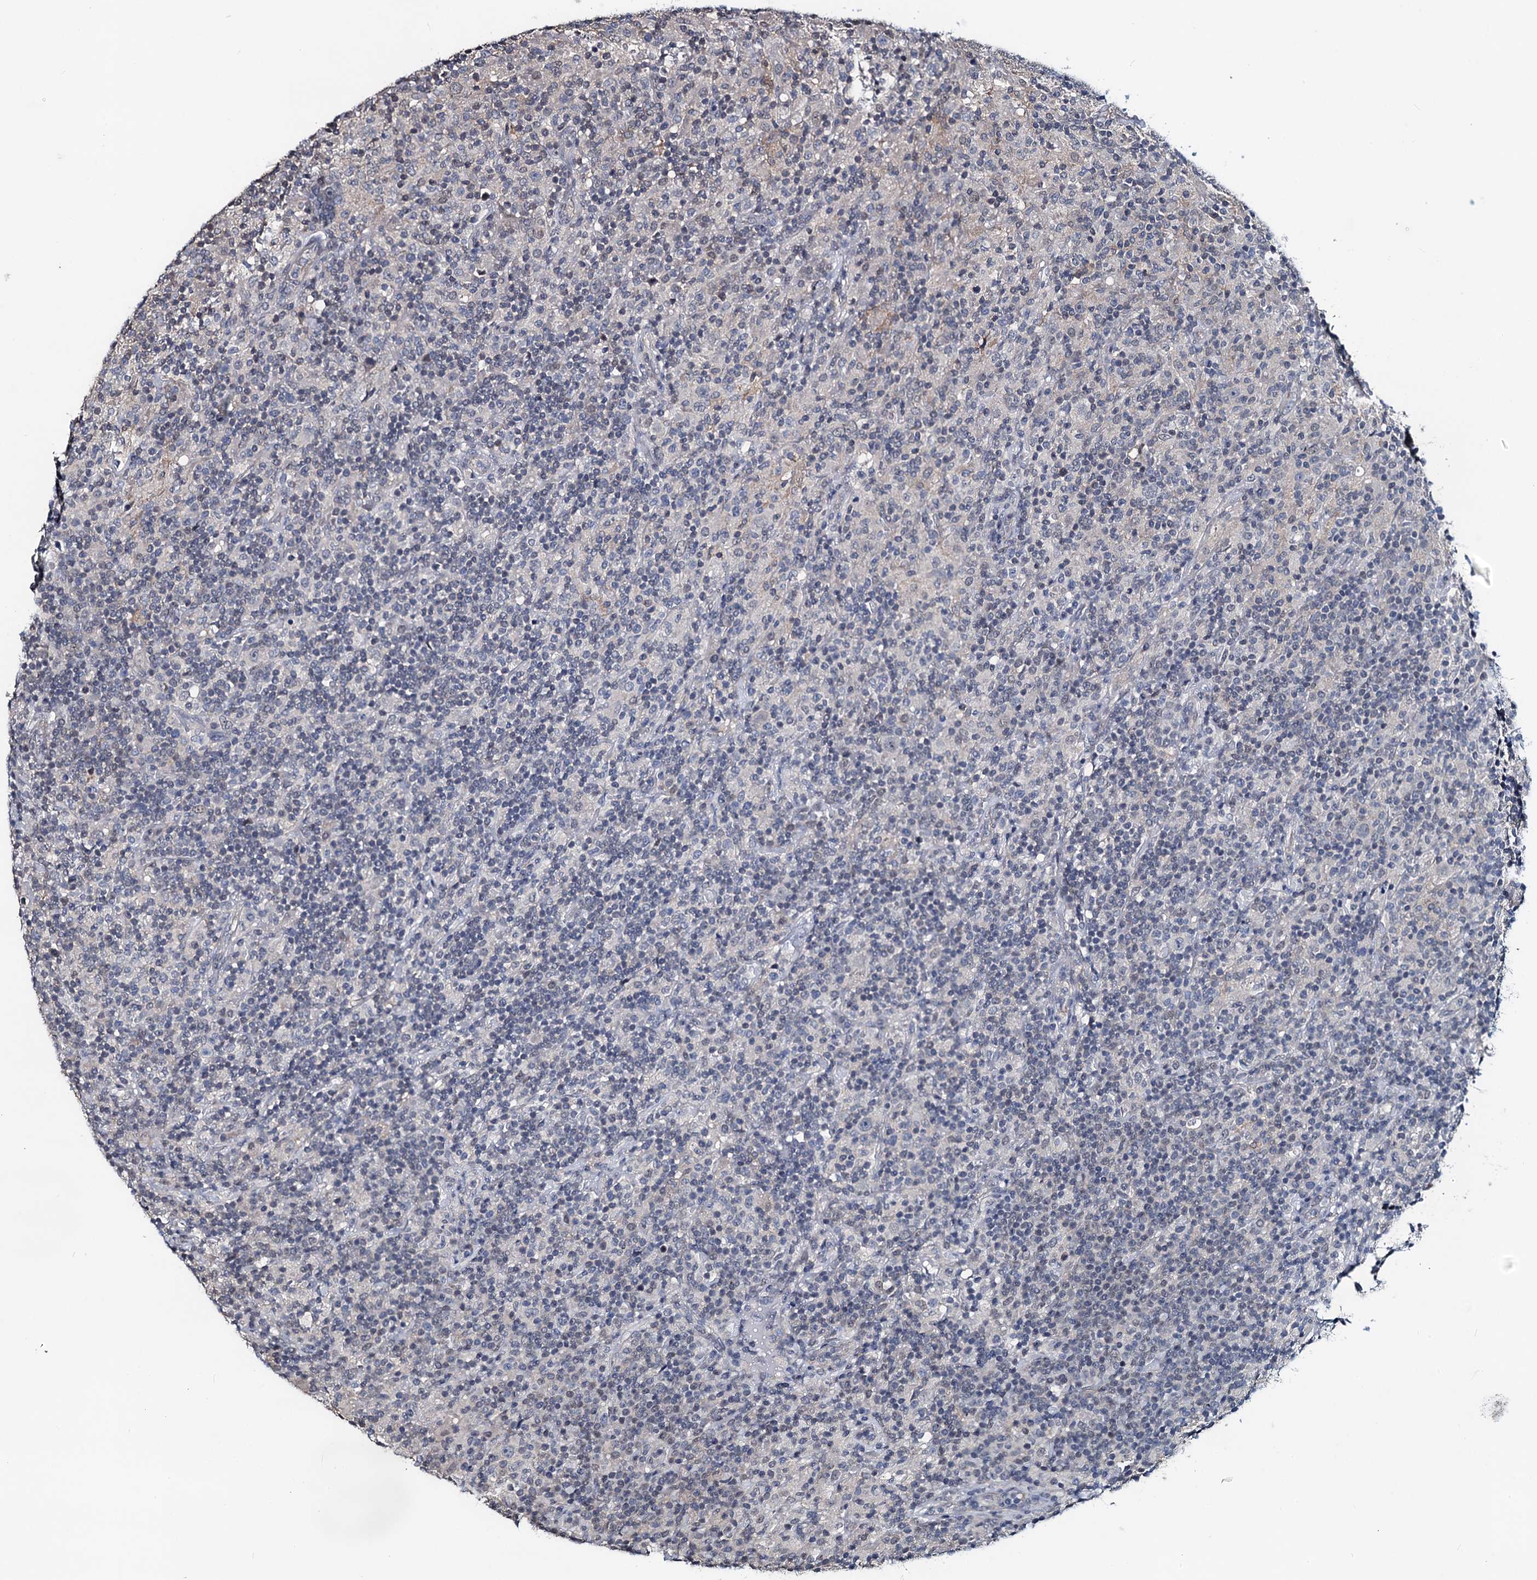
{"staining": {"intensity": "negative", "quantity": "none", "location": "none"}, "tissue": "lymphoma", "cell_type": "Tumor cells", "image_type": "cancer", "snomed": [{"axis": "morphology", "description": "Hodgkin's disease, NOS"}, {"axis": "topography", "description": "Lymph node"}], "caption": "Protein analysis of Hodgkin's disease displays no significant positivity in tumor cells.", "gene": "RTKN2", "patient": {"sex": "male", "age": 70}}